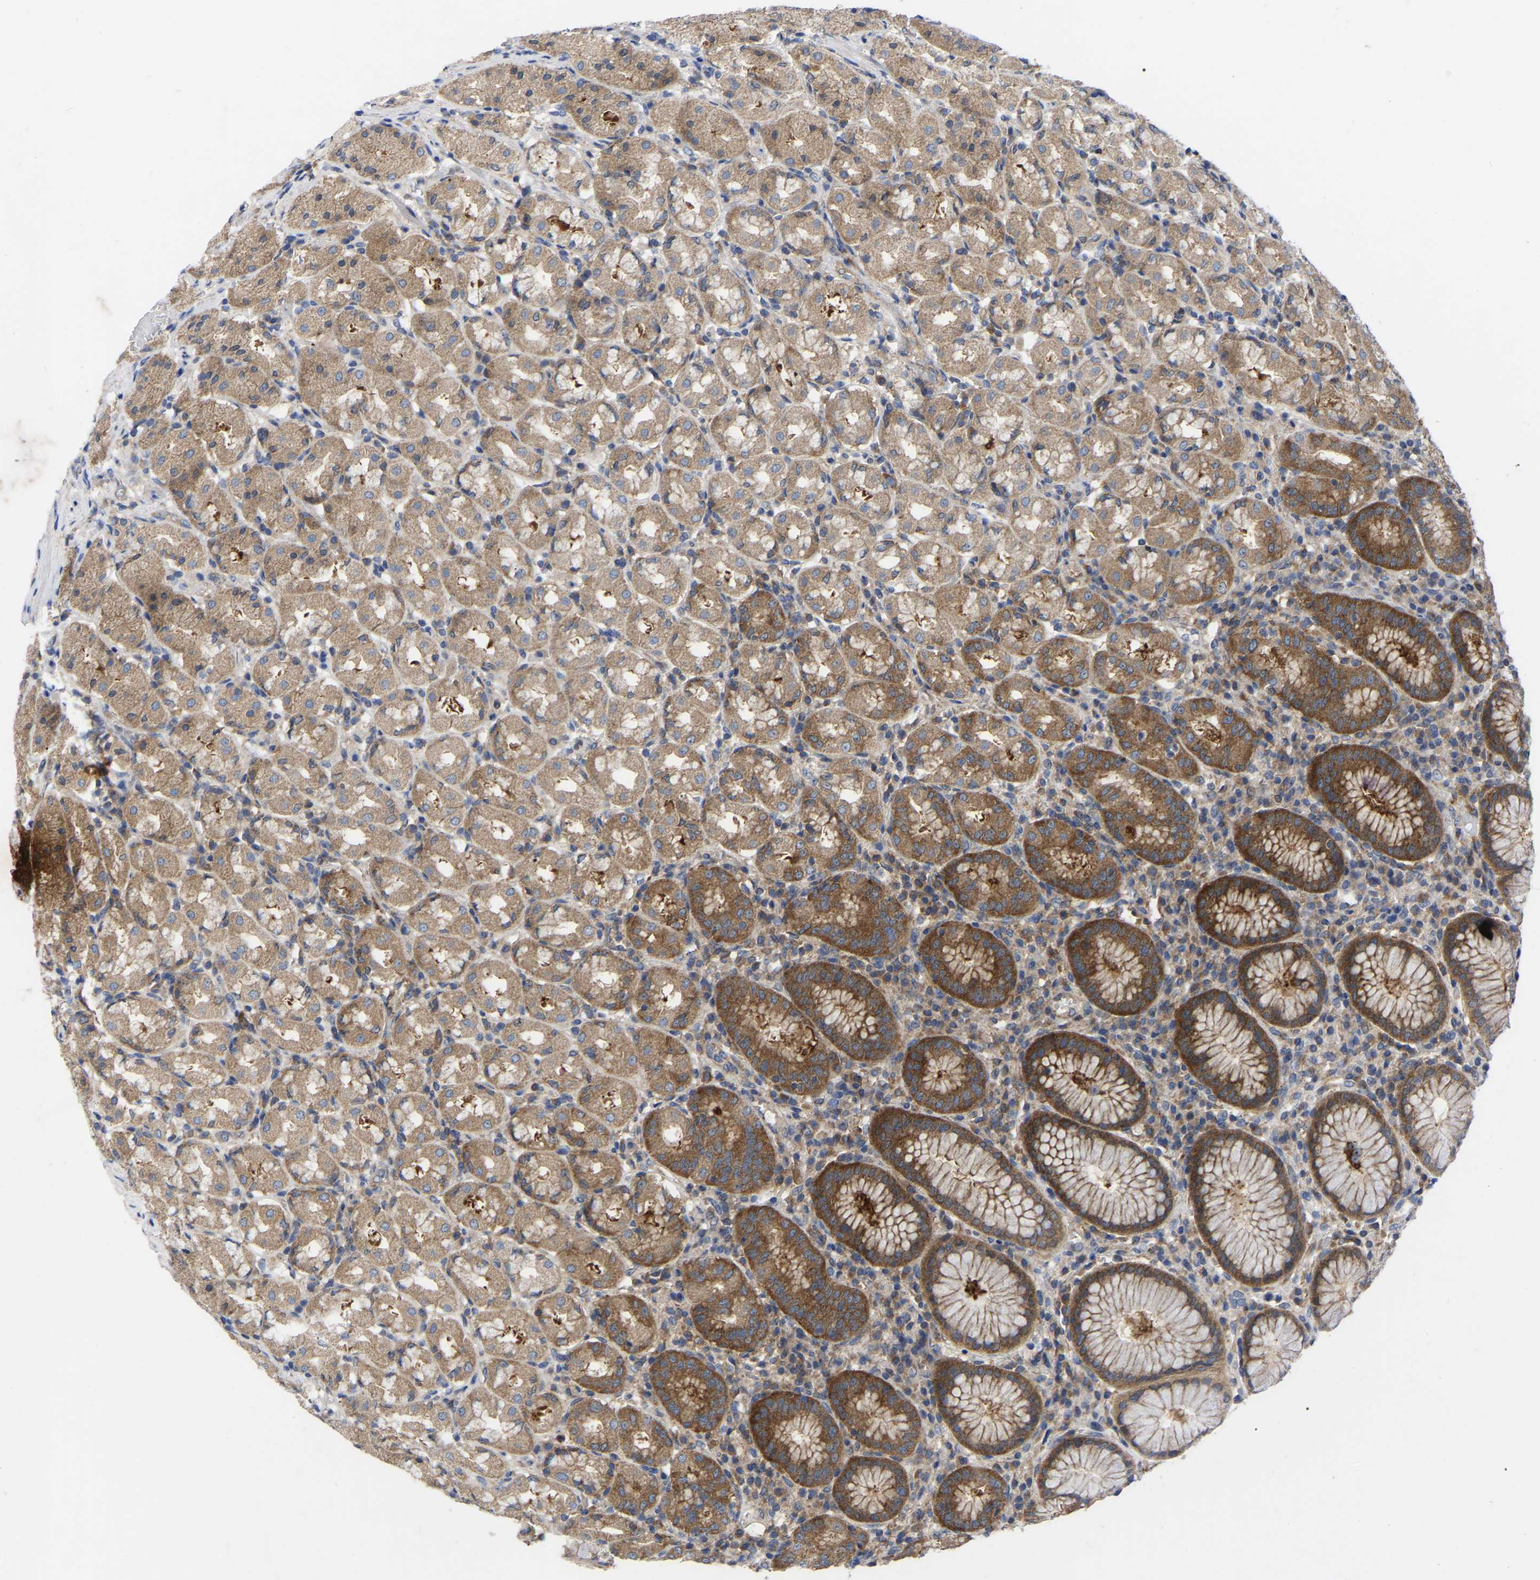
{"staining": {"intensity": "strong", "quantity": ">75%", "location": "cytoplasmic/membranous"}, "tissue": "stomach", "cell_type": "Glandular cells", "image_type": "normal", "snomed": [{"axis": "morphology", "description": "Normal tissue, NOS"}, {"axis": "topography", "description": "Stomach"}, {"axis": "topography", "description": "Stomach, lower"}], "caption": "A high-resolution histopathology image shows IHC staining of normal stomach, which shows strong cytoplasmic/membranous expression in about >75% of glandular cells. (brown staining indicates protein expression, while blue staining denotes nuclei).", "gene": "TCP1", "patient": {"sex": "female", "age": 56}}